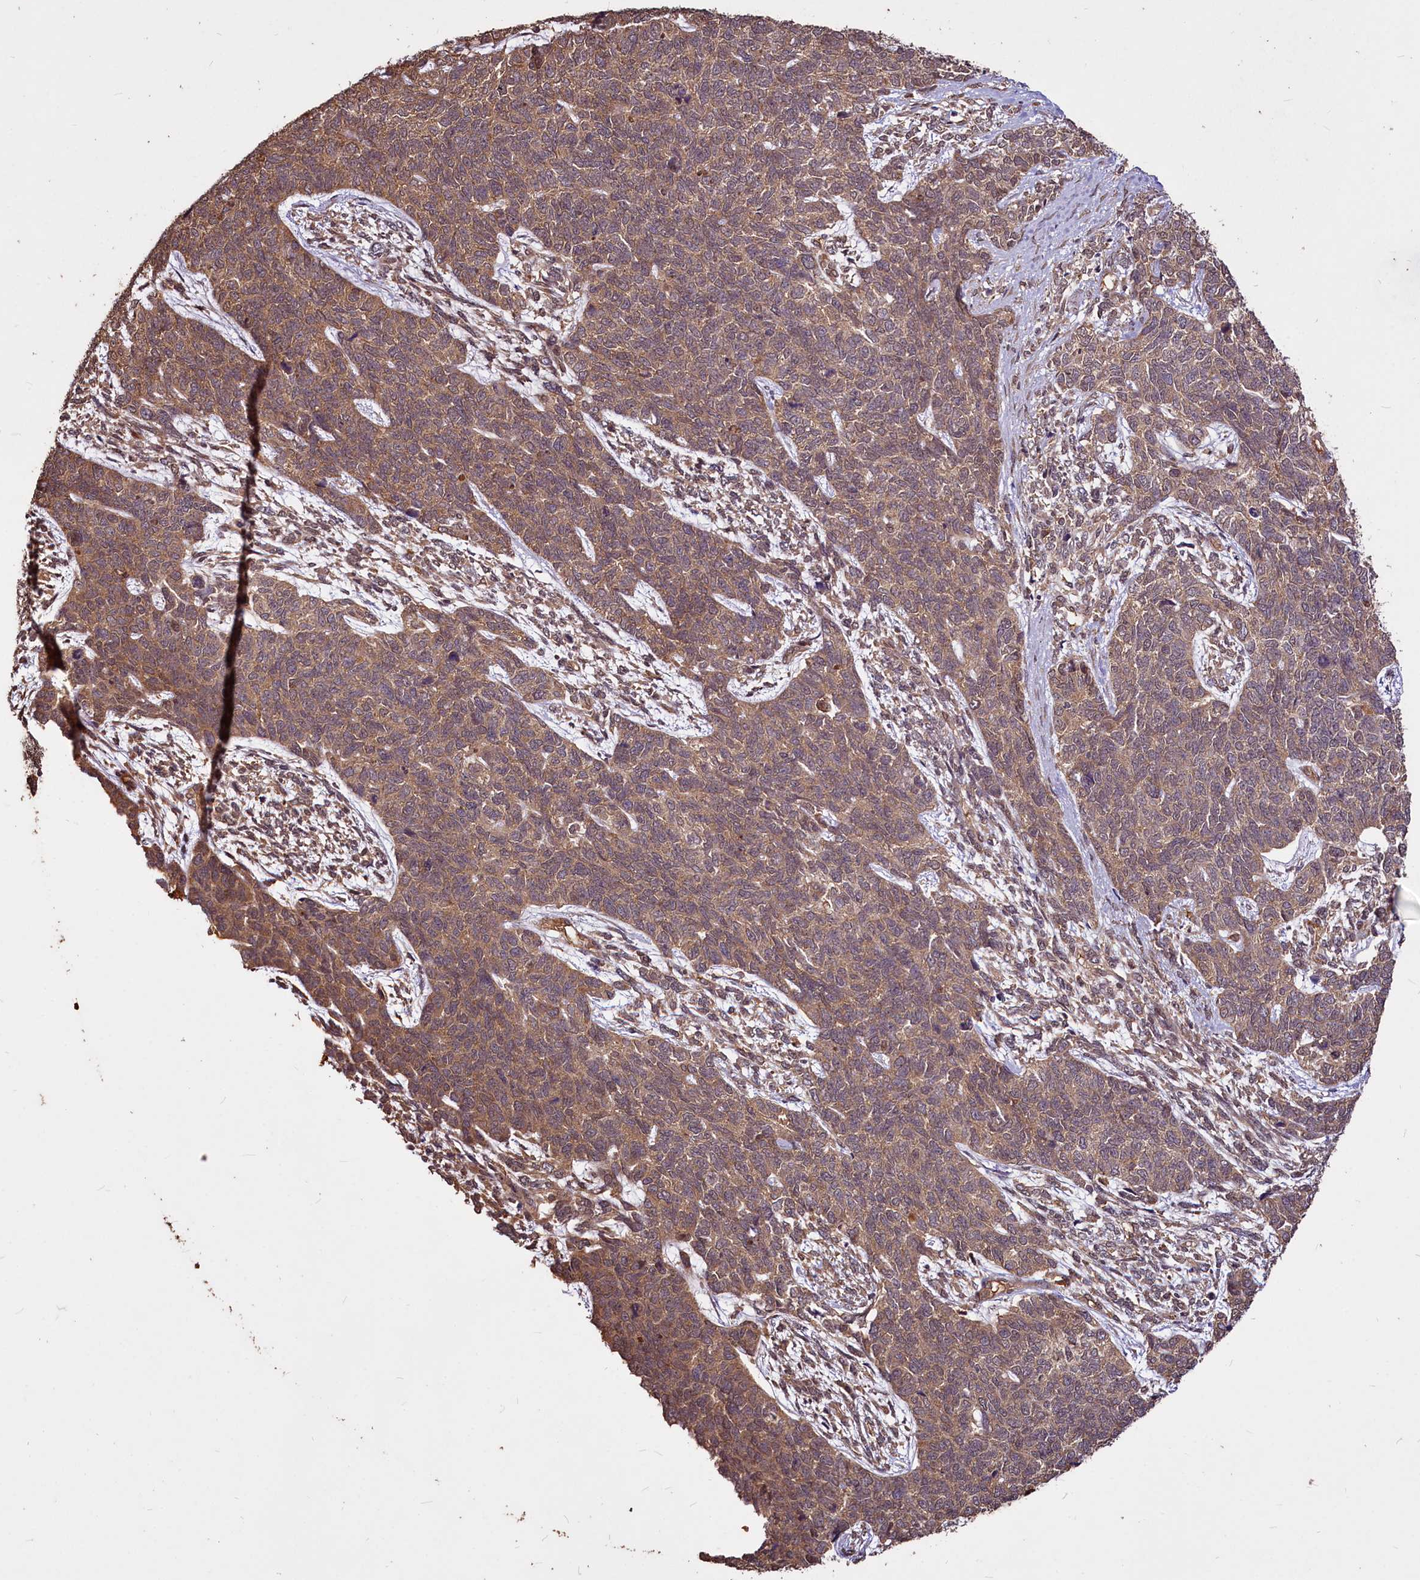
{"staining": {"intensity": "moderate", "quantity": ">75%", "location": "cytoplasmic/membranous"}, "tissue": "cervical cancer", "cell_type": "Tumor cells", "image_type": "cancer", "snomed": [{"axis": "morphology", "description": "Squamous cell carcinoma, NOS"}, {"axis": "topography", "description": "Cervix"}], "caption": "Squamous cell carcinoma (cervical) stained with a brown dye reveals moderate cytoplasmic/membranous positive positivity in approximately >75% of tumor cells.", "gene": "VPS51", "patient": {"sex": "female", "age": 63}}